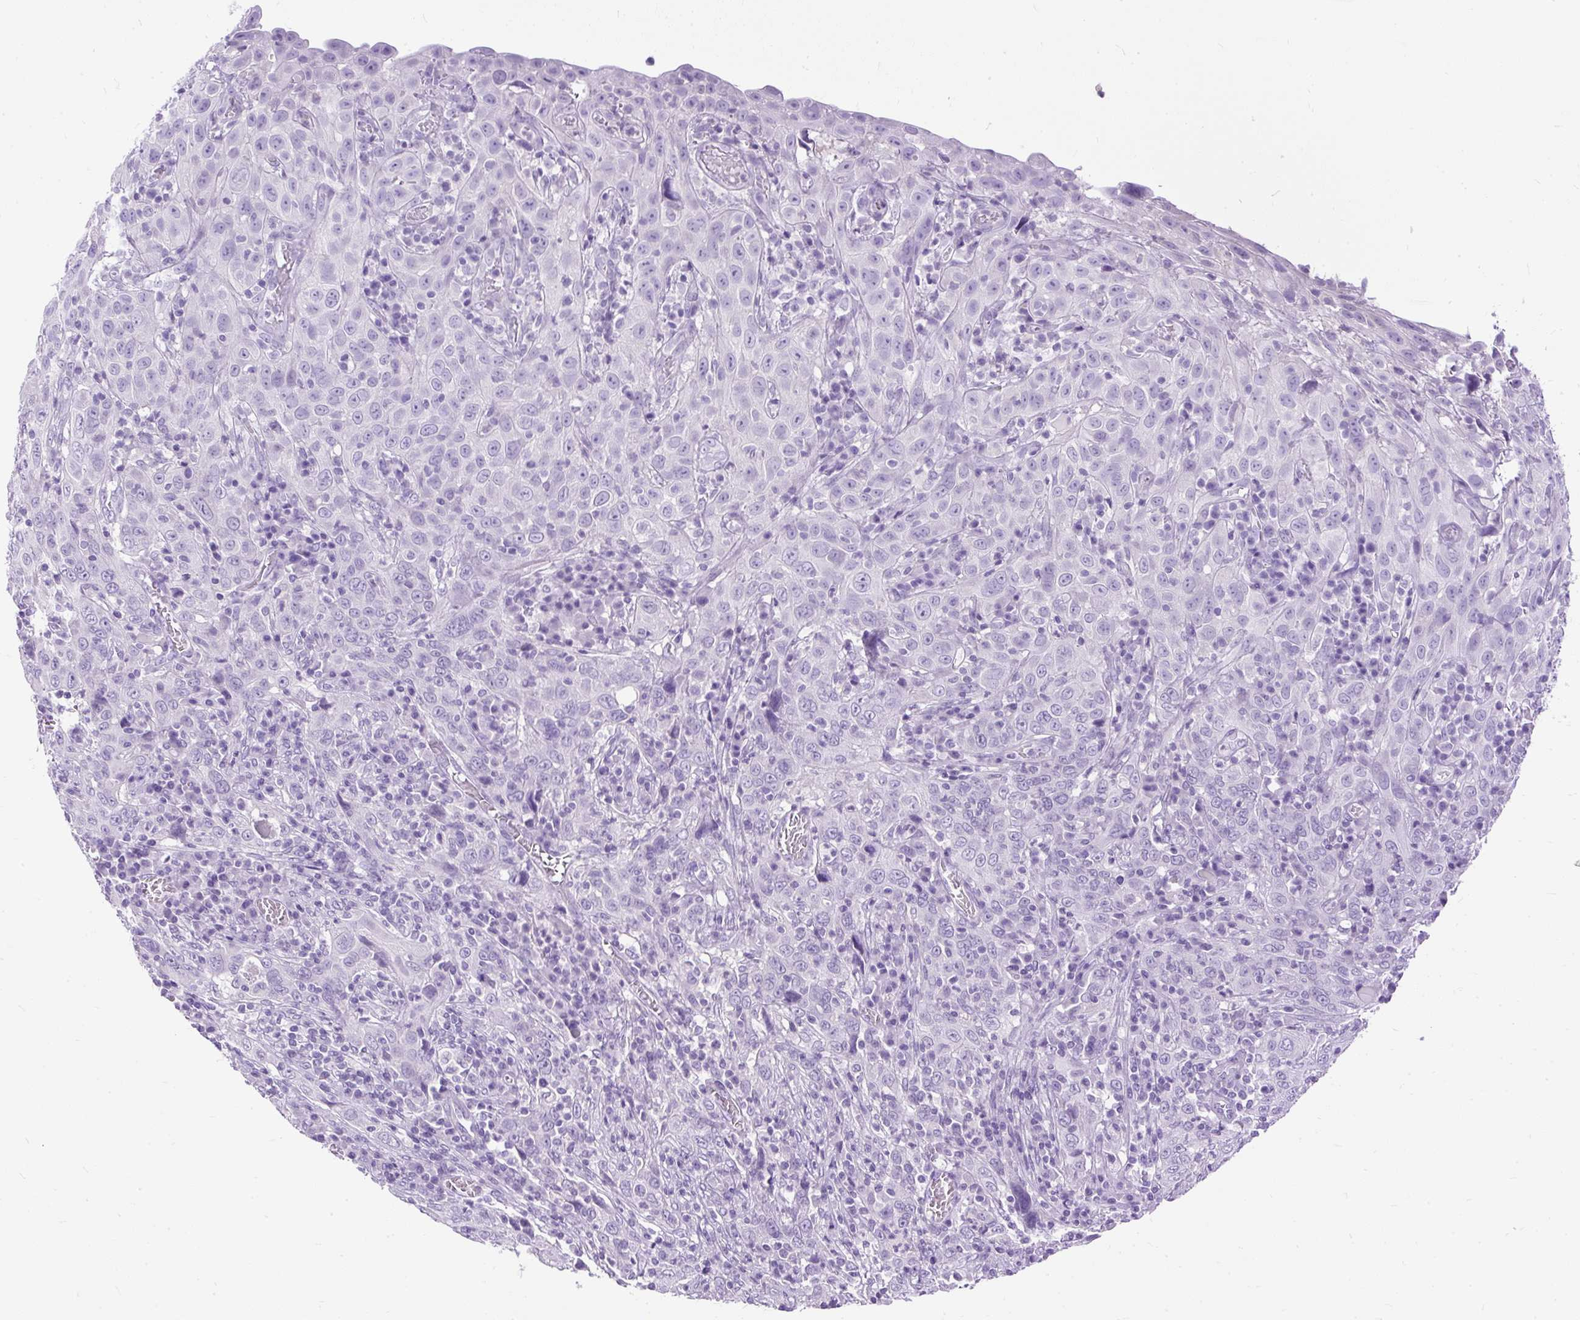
{"staining": {"intensity": "negative", "quantity": "none", "location": "none"}, "tissue": "cervical cancer", "cell_type": "Tumor cells", "image_type": "cancer", "snomed": [{"axis": "morphology", "description": "Squamous cell carcinoma, NOS"}, {"axis": "topography", "description": "Cervix"}], "caption": "Cervical squamous cell carcinoma stained for a protein using immunohistochemistry shows no positivity tumor cells.", "gene": "HEY1", "patient": {"sex": "female", "age": 46}}